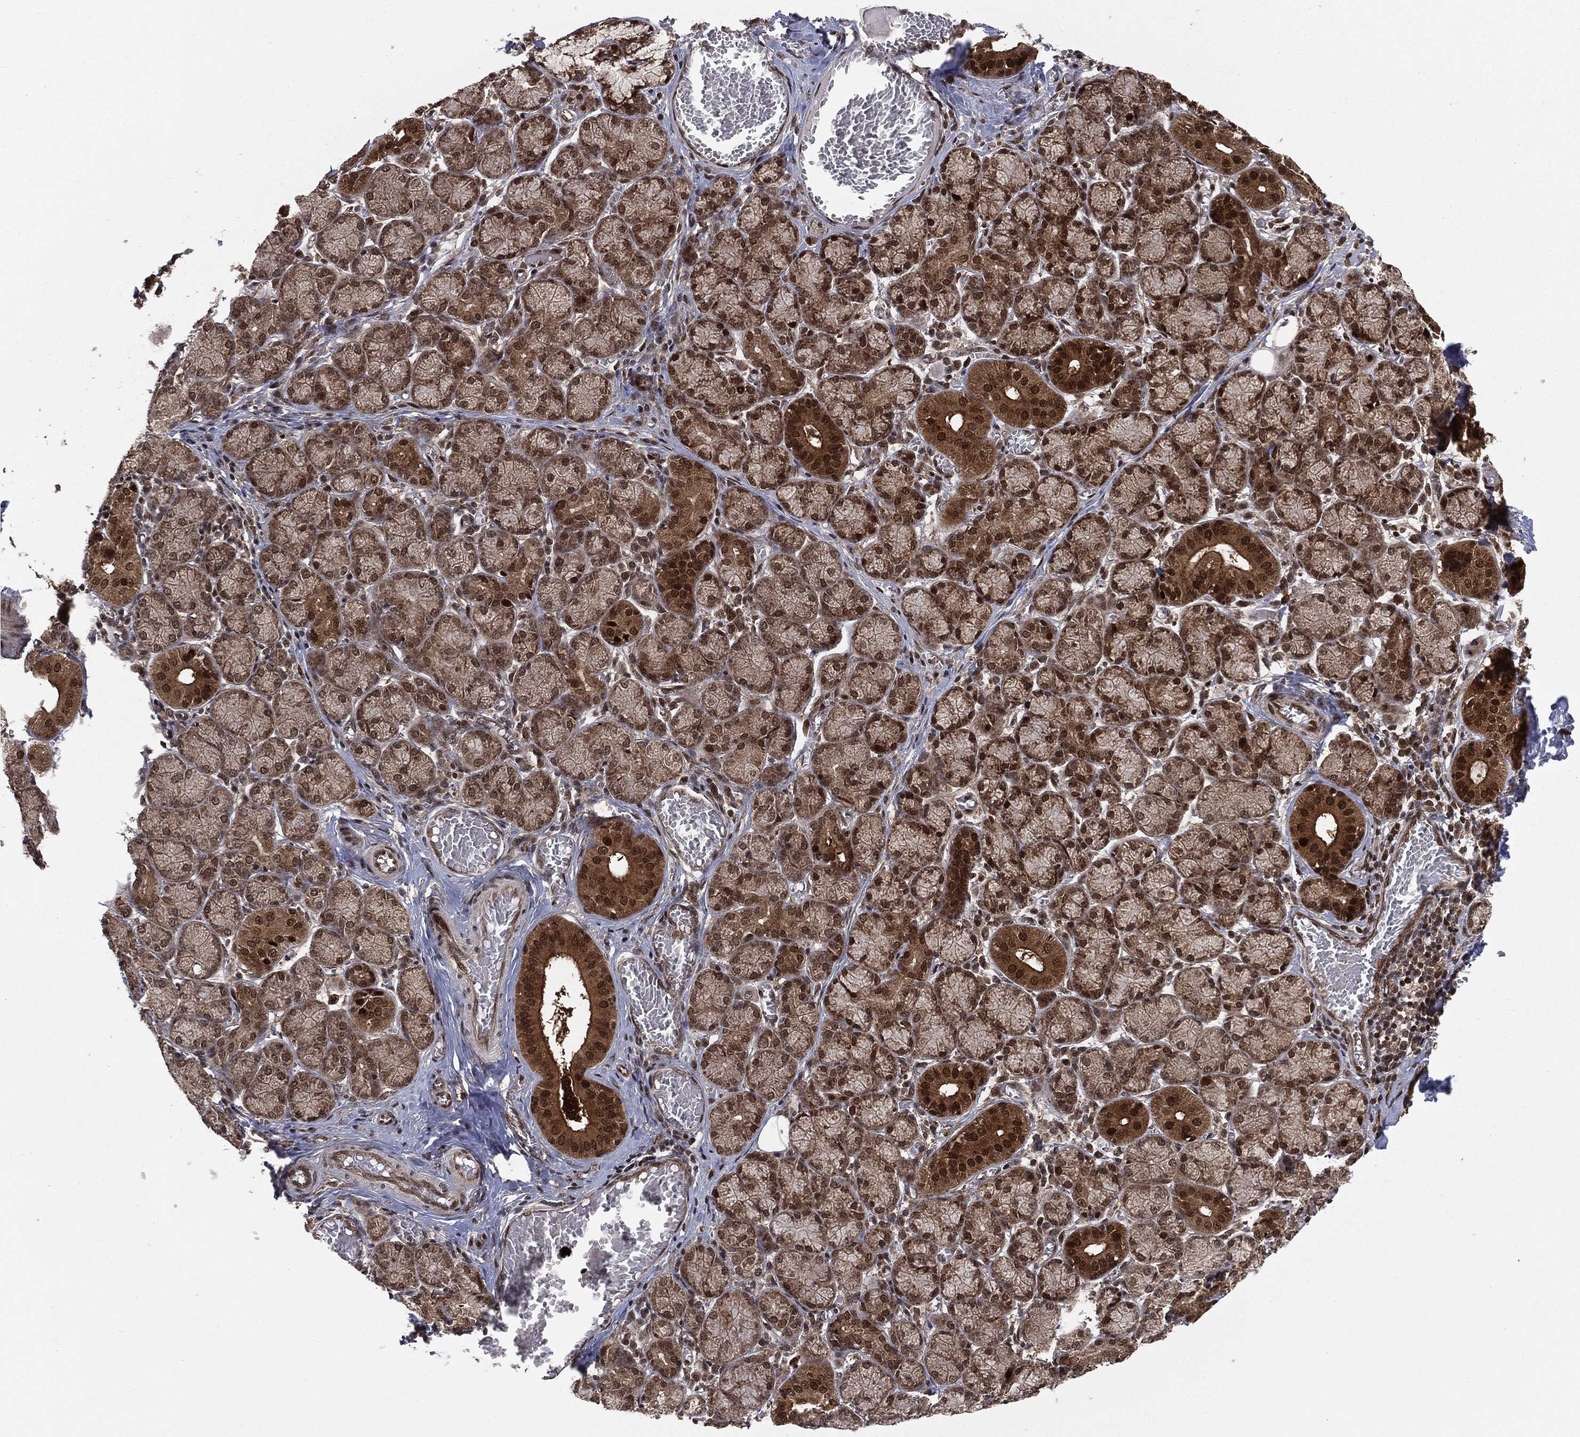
{"staining": {"intensity": "moderate", "quantity": ">75%", "location": "cytoplasmic/membranous,nuclear"}, "tissue": "salivary gland", "cell_type": "Glandular cells", "image_type": "normal", "snomed": [{"axis": "morphology", "description": "Normal tissue, NOS"}, {"axis": "topography", "description": "Salivary gland"}, {"axis": "topography", "description": "Peripheral nerve tissue"}], "caption": "High-power microscopy captured an immunohistochemistry micrograph of unremarkable salivary gland, revealing moderate cytoplasmic/membranous,nuclear staining in approximately >75% of glandular cells.", "gene": "PTPA", "patient": {"sex": "female", "age": 24}}